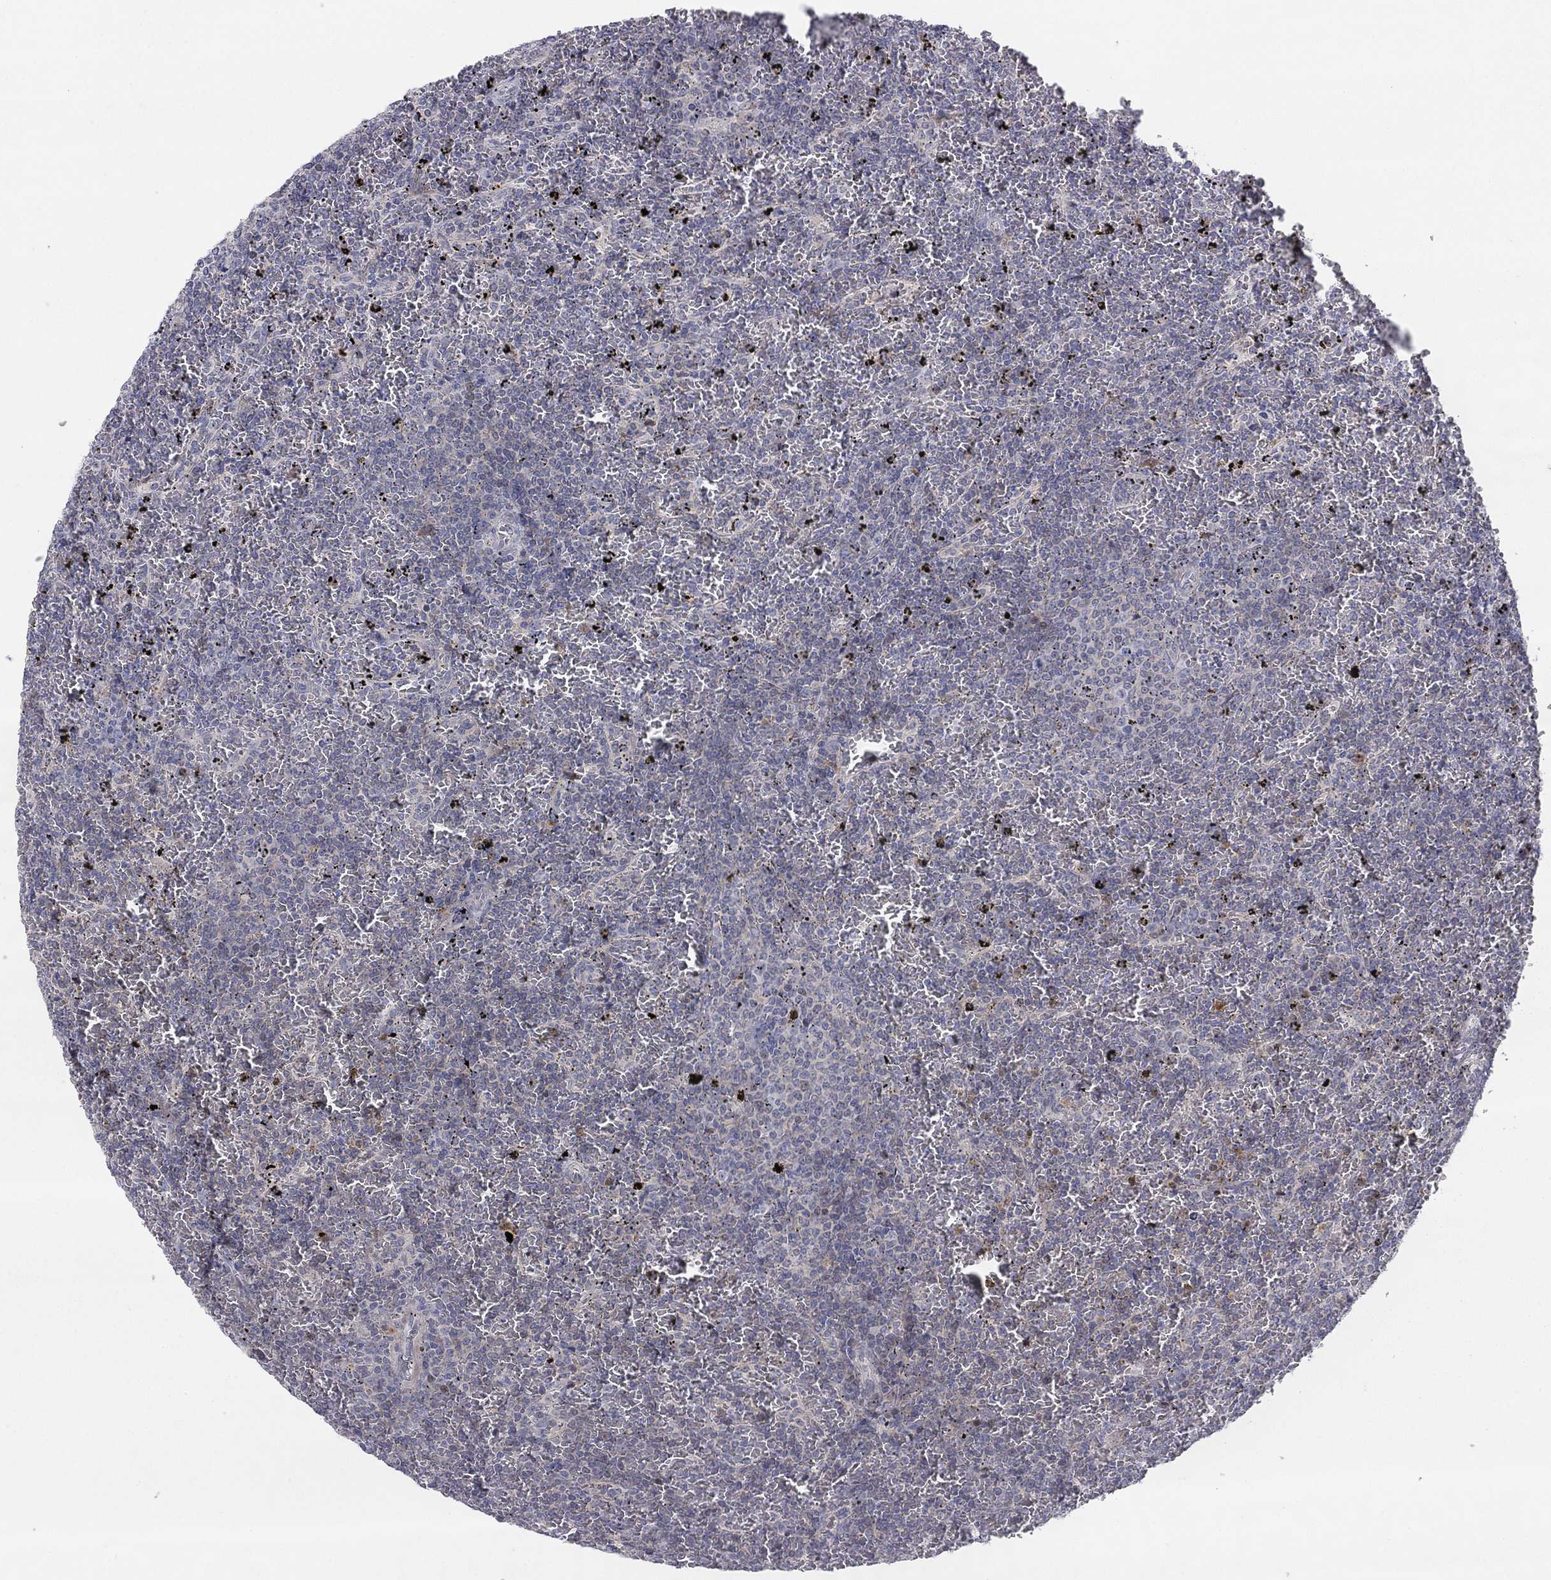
{"staining": {"intensity": "negative", "quantity": "none", "location": "none"}, "tissue": "lymphoma", "cell_type": "Tumor cells", "image_type": "cancer", "snomed": [{"axis": "morphology", "description": "Malignant lymphoma, non-Hodgkin's type, Low grade"}, {"axis": "topography", "description": "Spleen"}], "caption": "Immunohistochemical staining of human low-grade malignant lymphoma, non-Hodgkin's type demonstrates no significant staining in tumor cells.", "gene": "AMN1", "patient": {"sex": "female", "age": 77}}